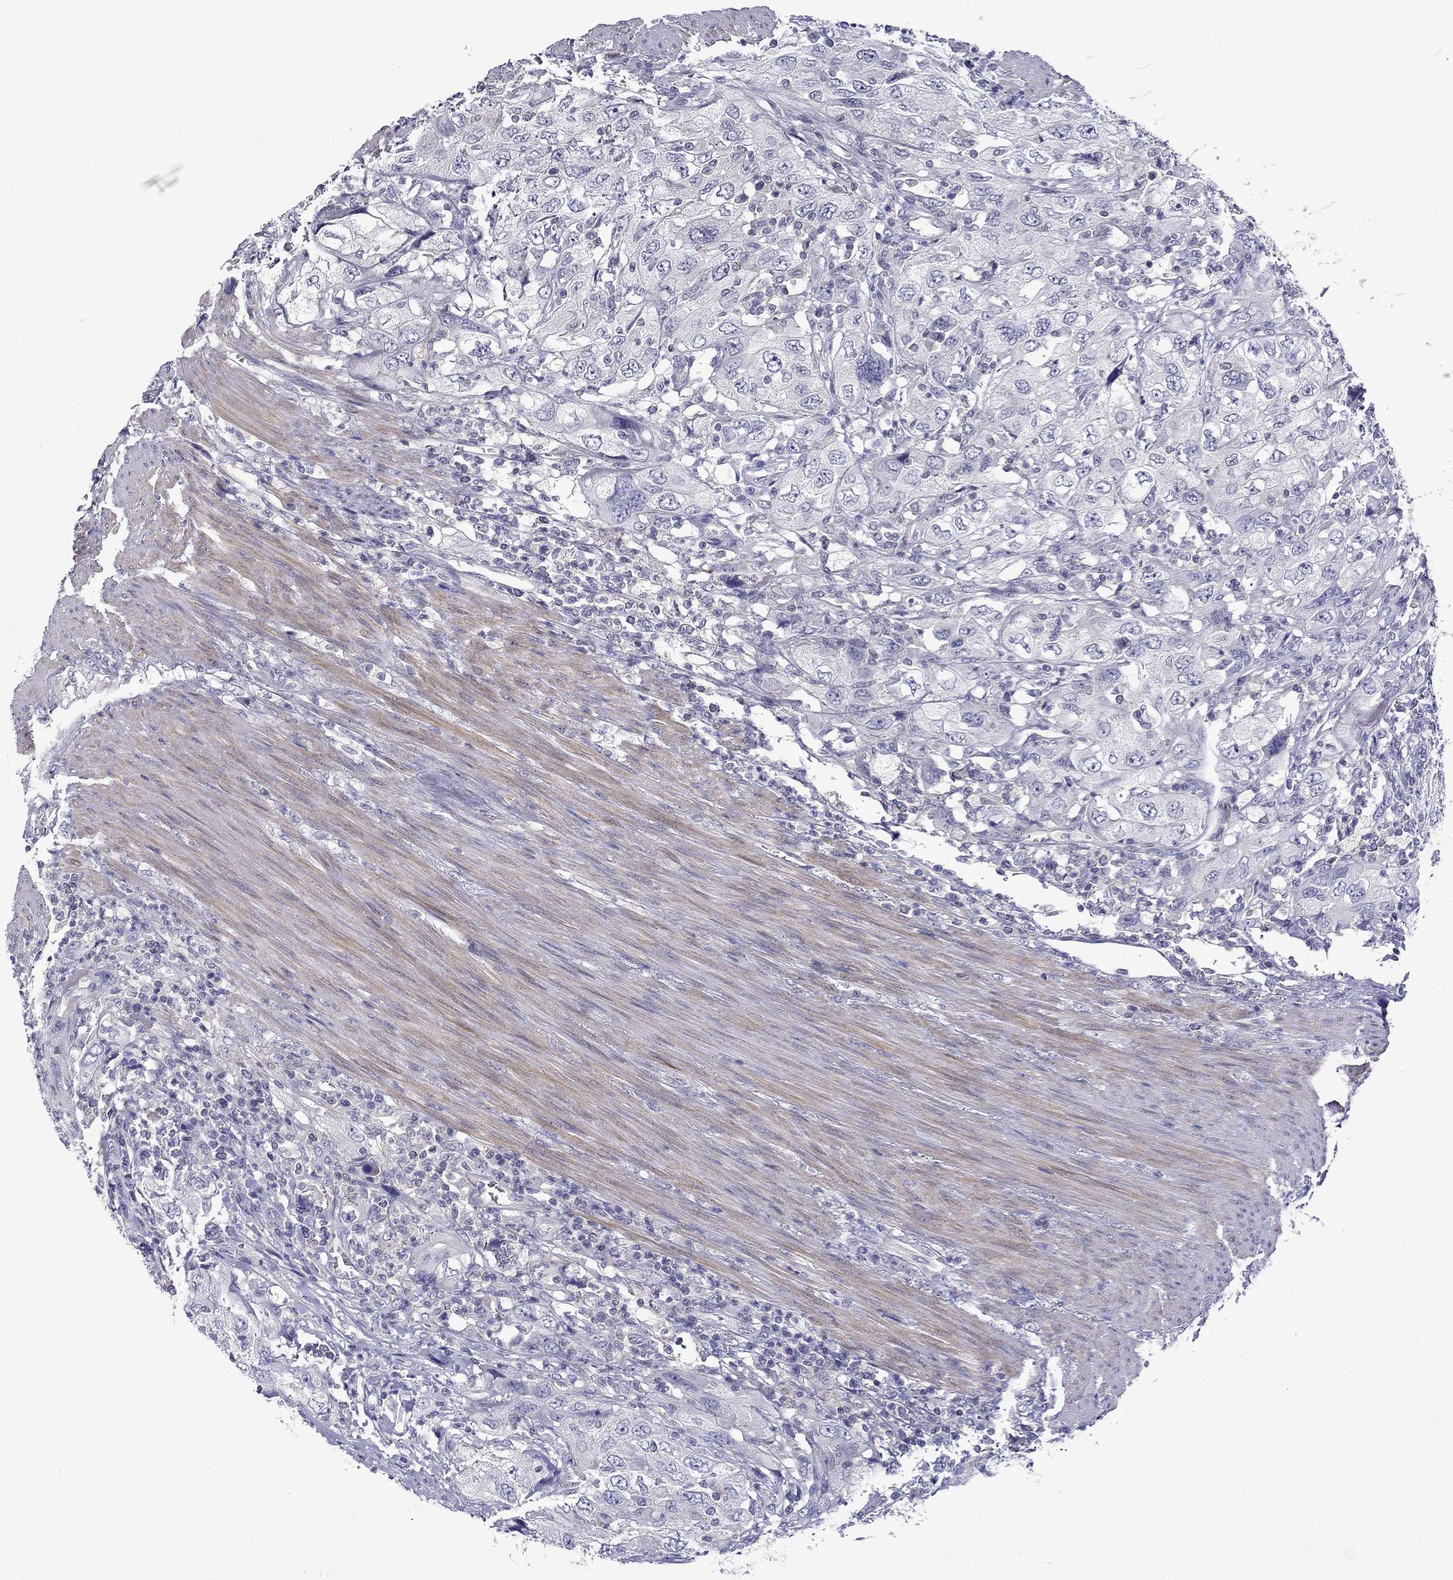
{"staining": {"intensity": "negative", "quantity": "none", "location": "none"}, "tissue": "urothelial cancer", "cell_type": "Tumor cells", "image_type": "cancer", "snomed": [{"axis": "morphology", "description": "Urothelial carcinoma, High grade"}, {"axis": "topography", "description": "Urinary bladder"}], "caption": "Tumor cells are negative for protein expression in human urothelial cancer.", "gene": "PRR18", "patient": {"sex": "male", "age": 76}}